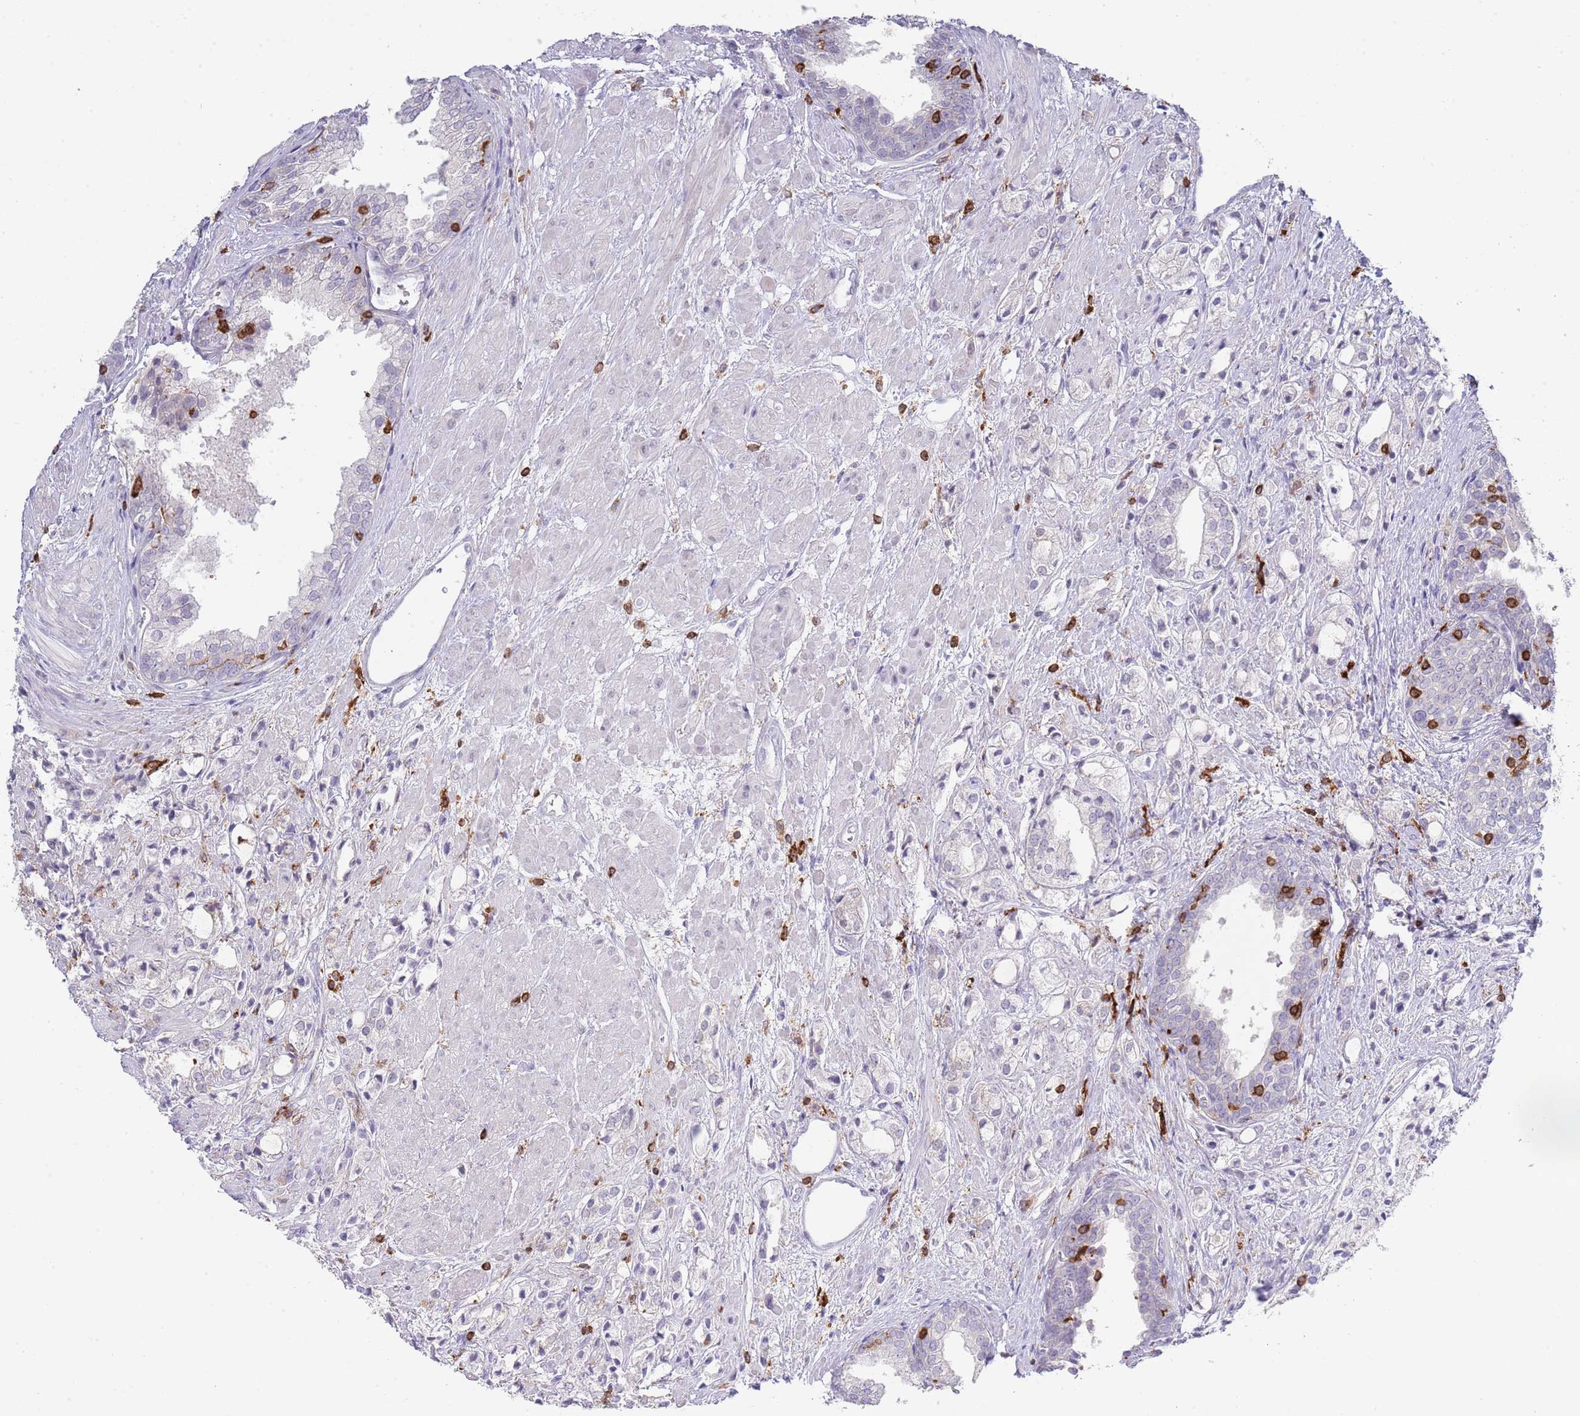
{"staining": {"intensity": "negative", "quantity": "none", "location": "none"}, "tissue": "prostate cancer", "cell_type": "Tumor cells", "image_type": "cancer", "snomed": [{"axis": "morphology", "description": "Adenocarcinoma, High grade"}, {"axis": "topography", "description": "Prostate"}], "caption": "High power microscopy micrograph of an immunohistochemistry photomicrograph of prostate cancer (adenocarcinoma (high-grade)), revealing no significant expression in tumor cells.", "gene": "LPXN", "patient": {"sex": "male", "age": 50}}